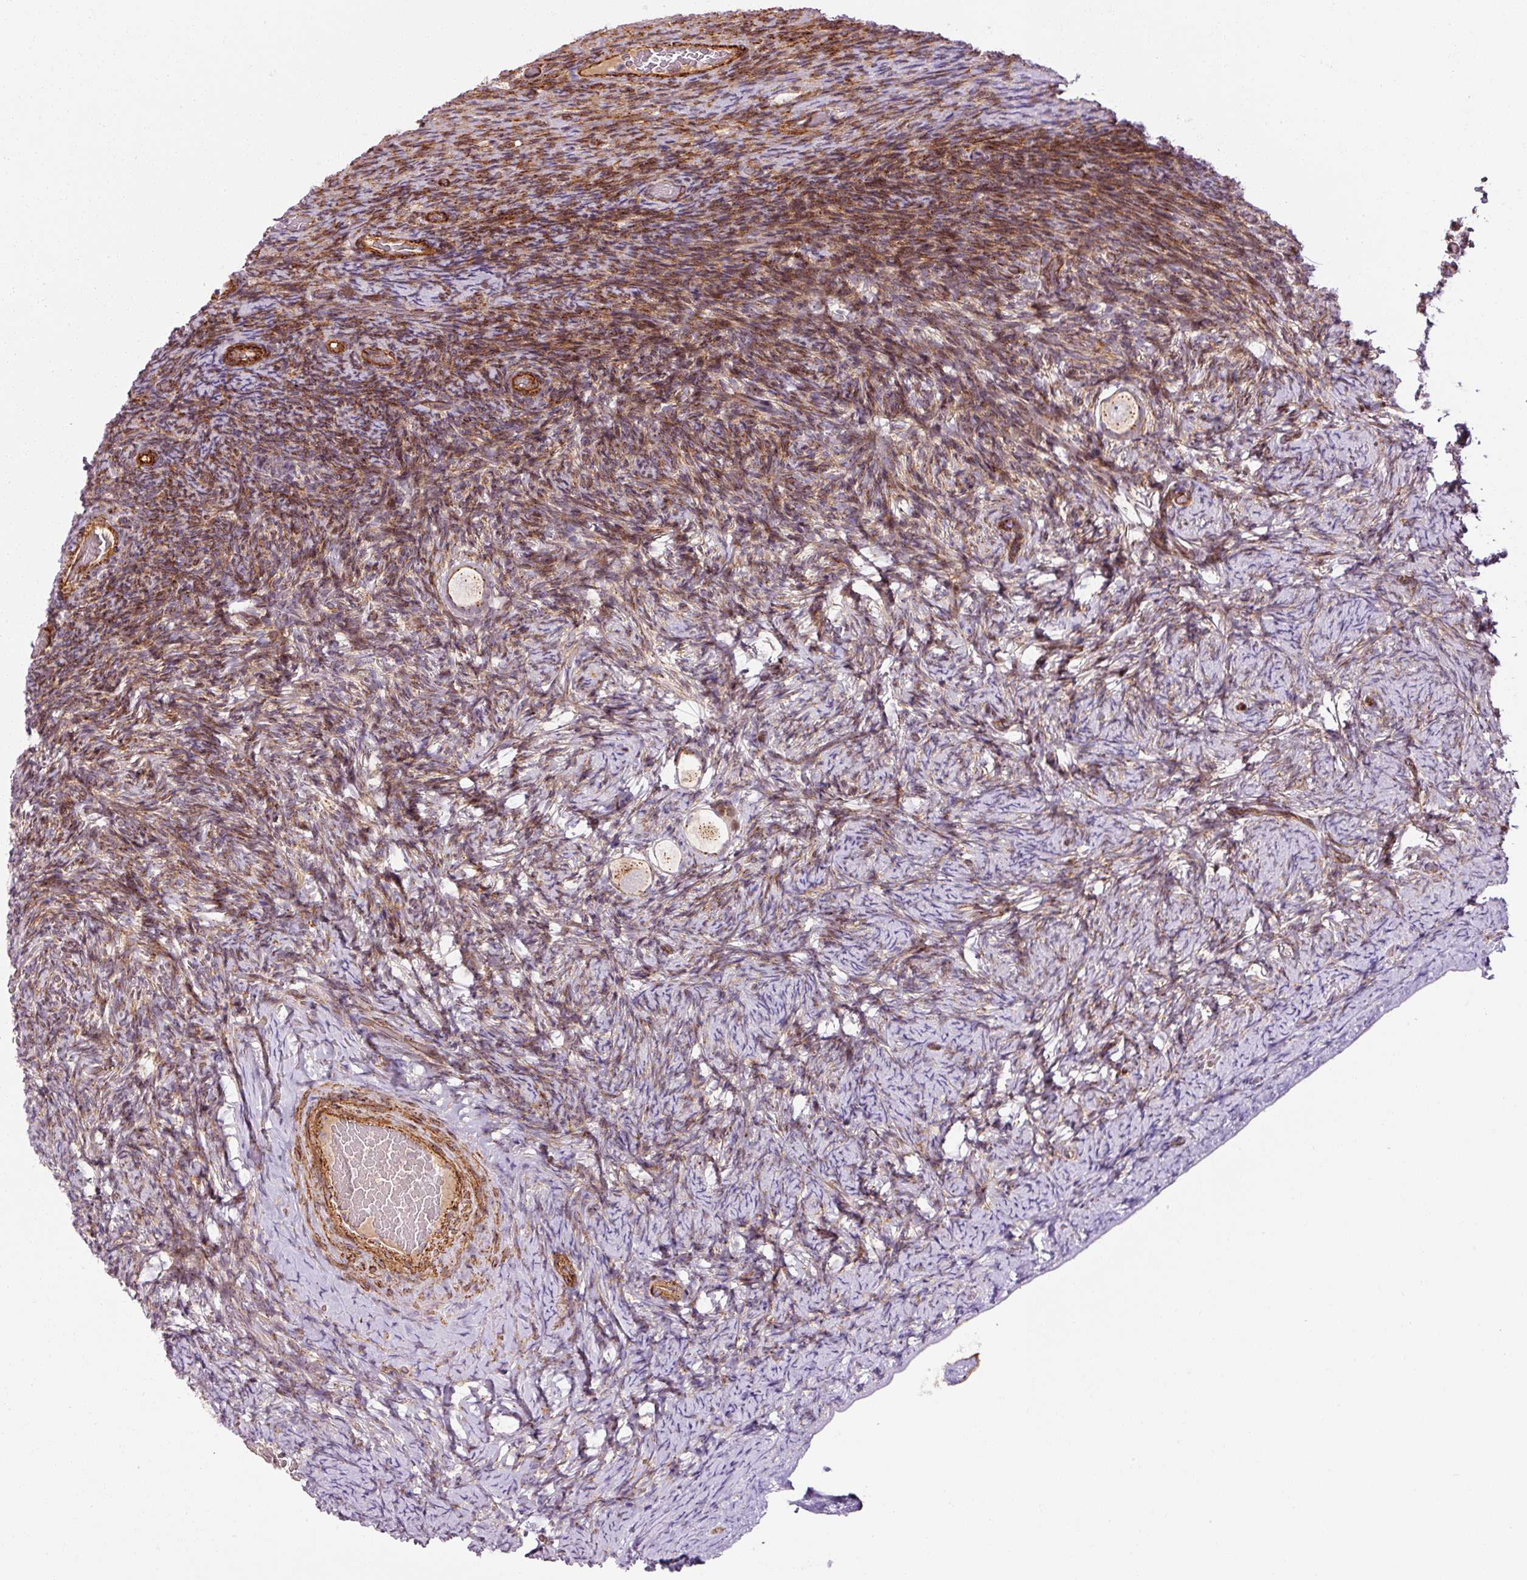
{"staining": {"intensity": "moderate", "quantity": "<25%", "location": "cytoplasmic/membranous"}, "tissue": "ovary", "cell_type": "Follicle cells", "image_type": "normal", "snomed": [{"axis": "morphology", "description": "Normal tissue, NOS"}, {"axis": "topography", "description": "Ovary"}], "caption": "A low amount of moderate cytoplasmic/membranous staining is appreciated in approximately <25% of follicle cells in benign ovary.", "gene": "LIMK2", "patient": {"sex": "female", "age": 34}}